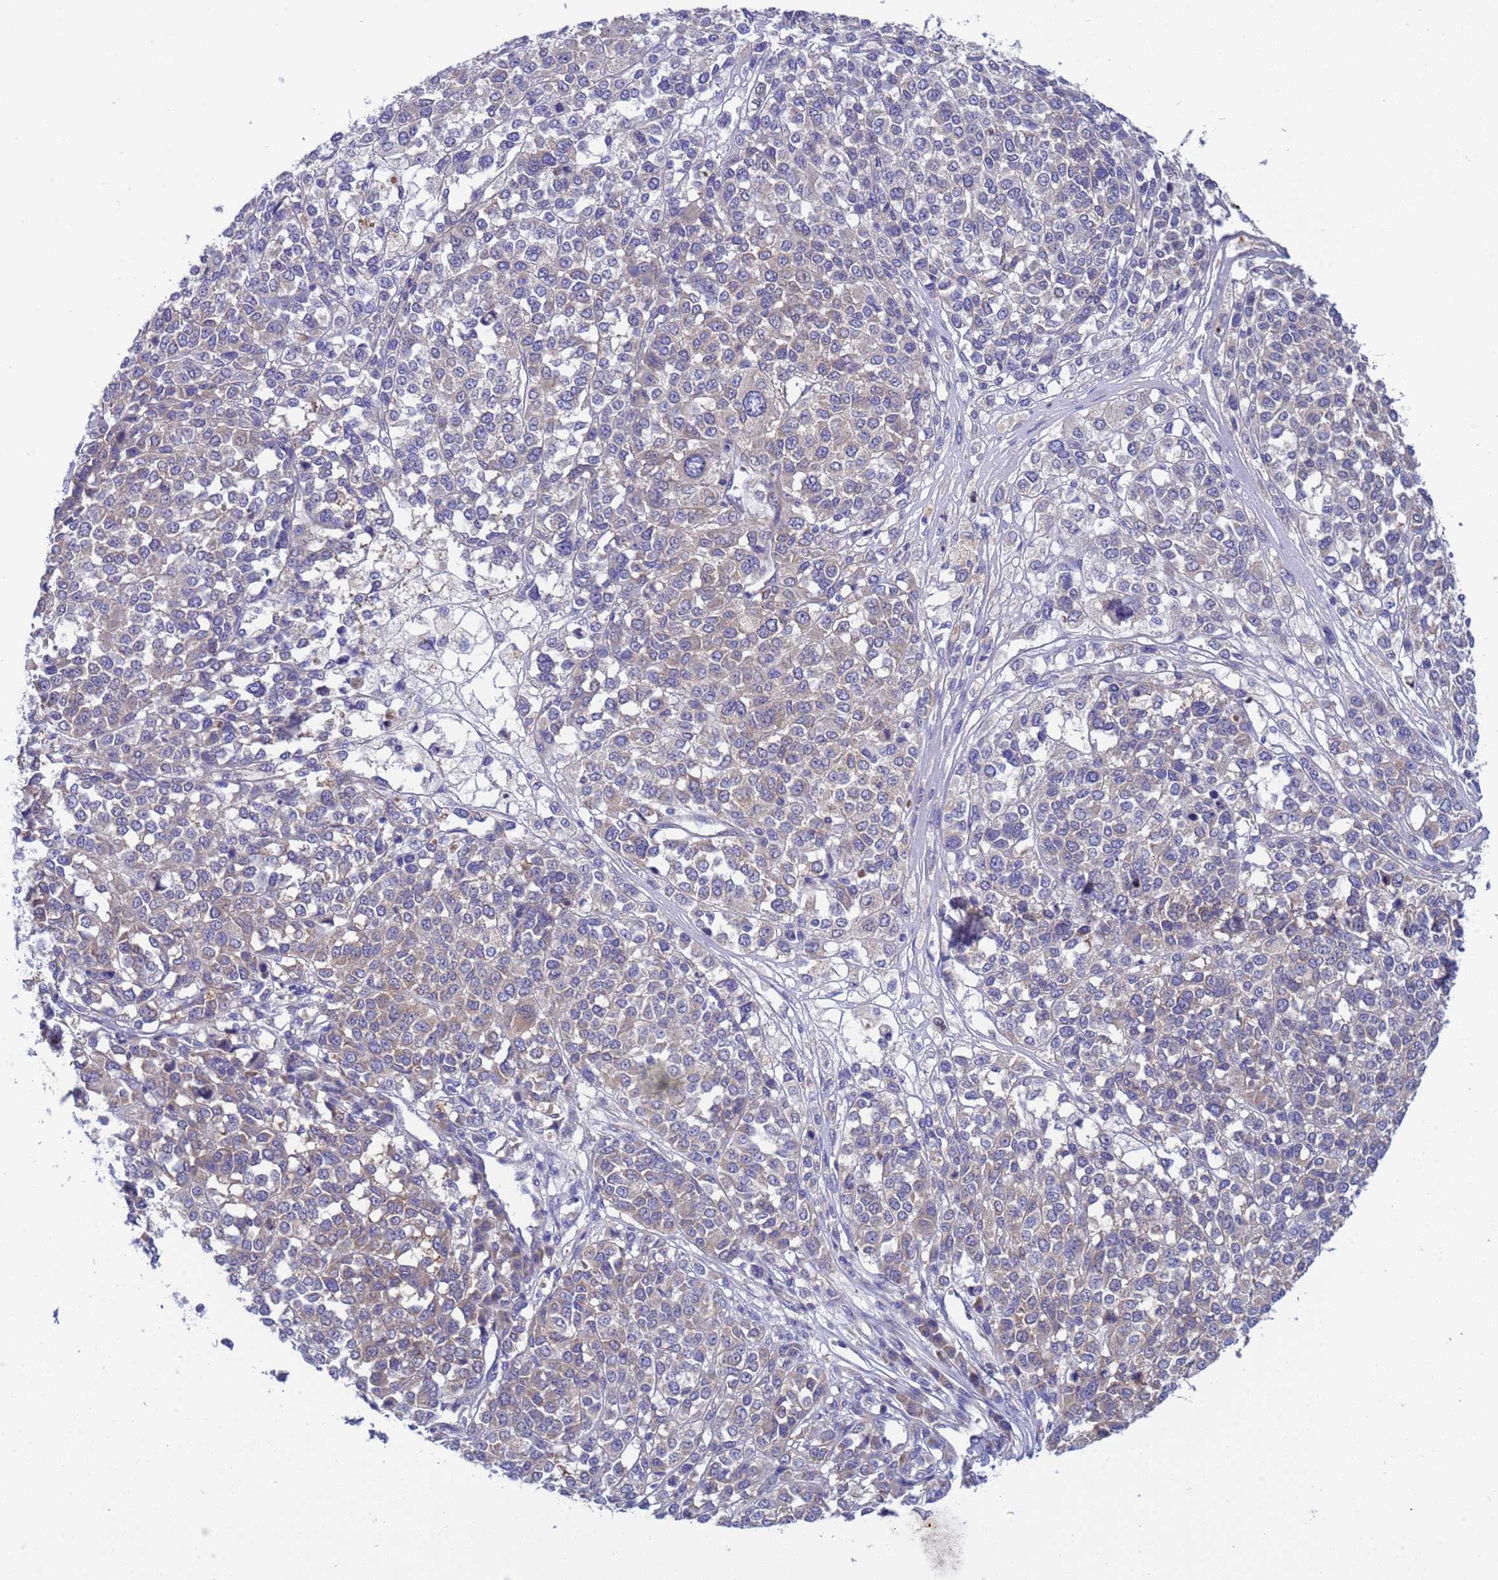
{"staining": {"intensity": "negative", "quantity": "none", "location": "none"}, "tissue": "melanoma", "cell_type": "Tumor cells", "image_type": "cancer", "snomed": [{"axis": "morphology", "description": "Malignant melanoma, Metastatic site"}, {"axis": "topography", "description": "Lymph node"}], "caption": "The image demonstrates no significant expression in tumor cells of melanoma.", "gene": "RC3H2", "patient": {"sex": "male", "age": 44}}